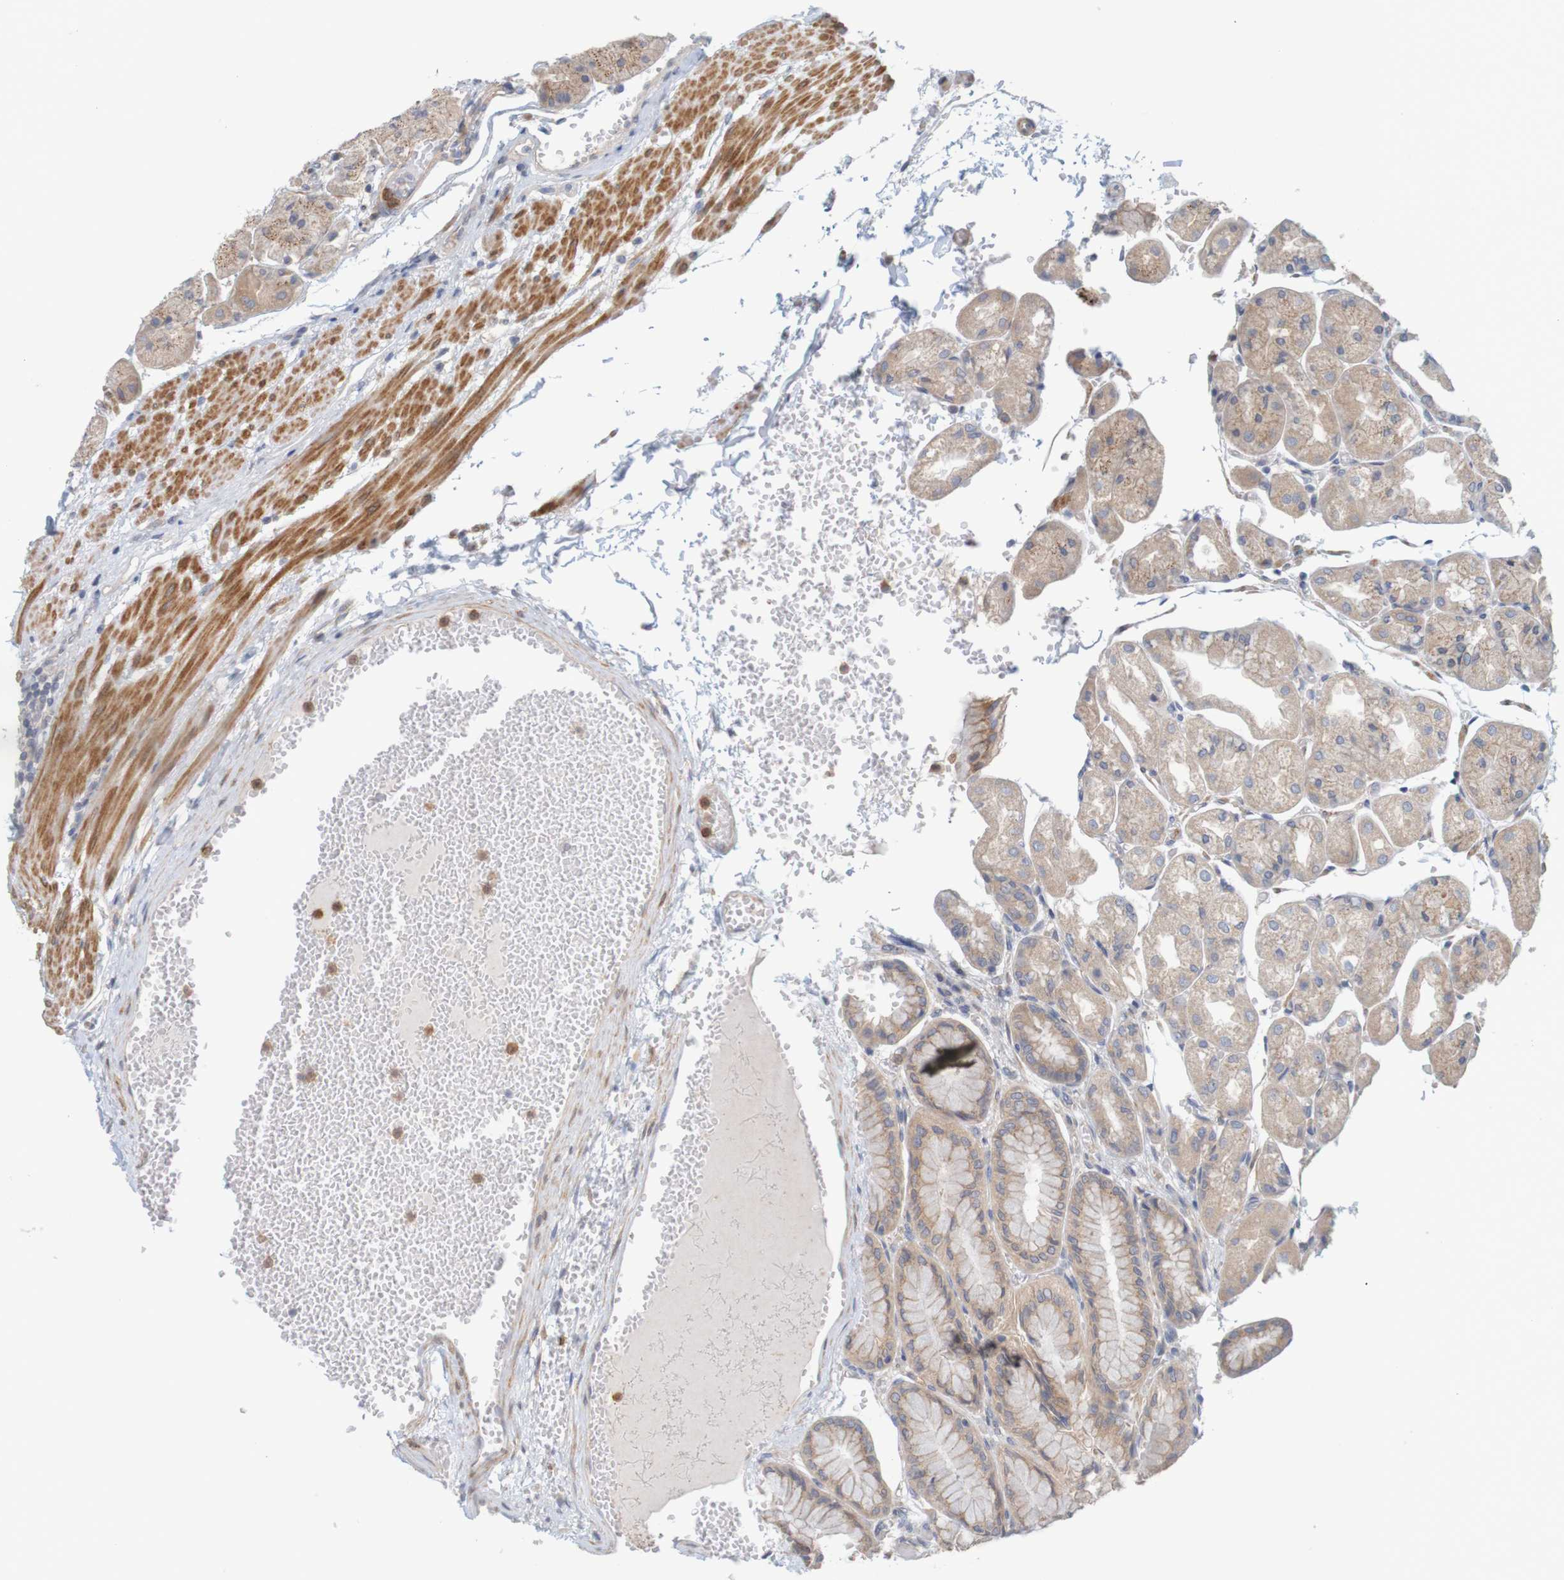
{"staining": {"intensity": "weak", "quantity": ">75%", "location": "cytoplasmic/membranous"}, "tissue": "stomach", "cell_type": "Glandular cells", "image_type": "normal", "snomed": [{"axis": "morphology", "description": "Normal tissue, NOS"}, {"axis": "topography", "description": "Stomach, upper"}], "caption": "Immunohistochemistry (IHC) of normal stomach reveals low levels of weak cytoplasmic/membranous positivity in approximately >75% of glandular cells. Using DAB (brown) and hematoxylin (blue) stains, captured at high magnification using brightfield microscopy.", "gene": "KRT23", "patient": {"sex": "male", "age": 72}}